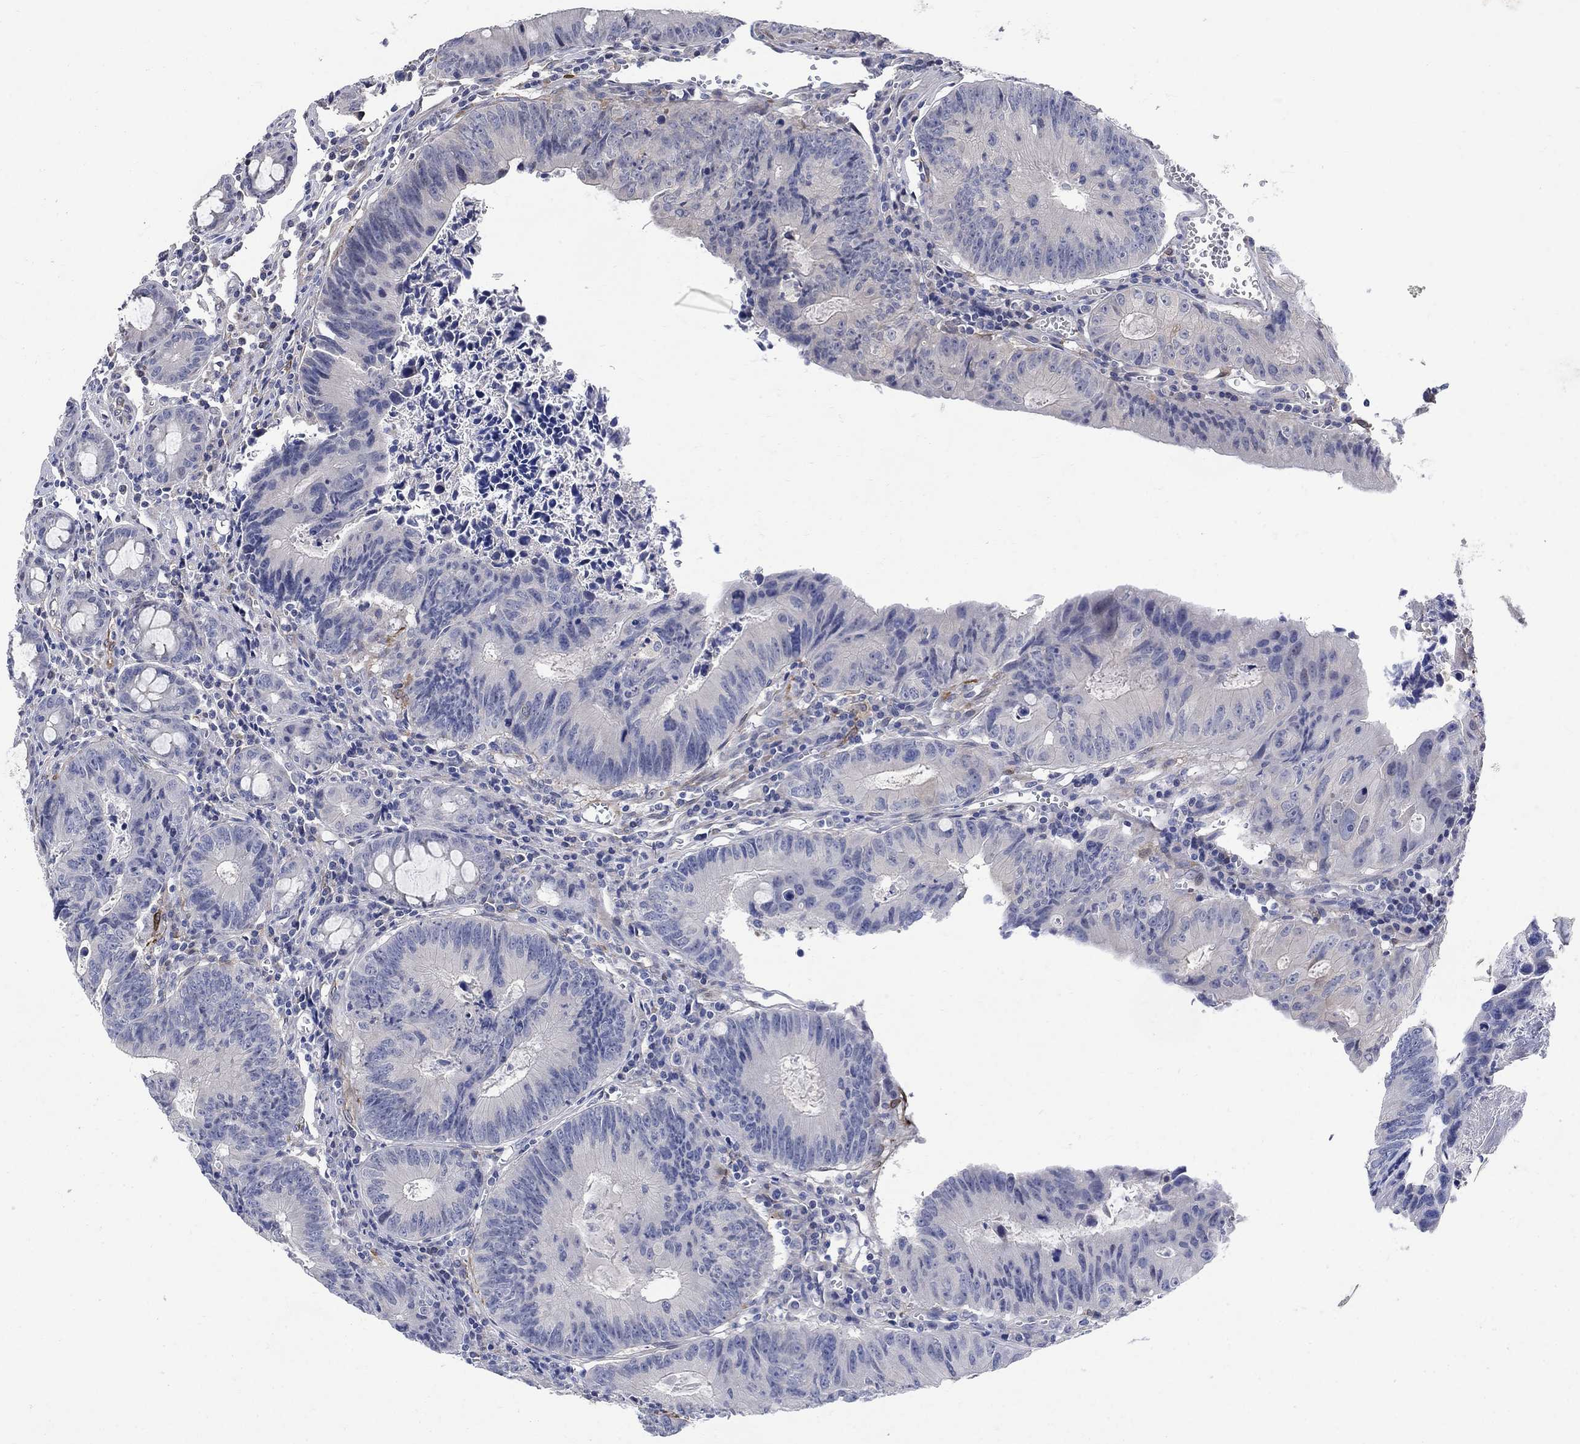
{"staining": {"intensity": "negative", "quantity": "none", "location": "none"}, "tissue": "colorectal cancer", "cell_type": "Tumor cells", "image_type": "cancer", "snomed": [{"axis": "morphology", "description": "Adenocarcinoma, NOS"}, {"axis": "topography", "description": "Colon"}], "caption": "Tumor cells are negative for protein expression in human colorectal adenocarcinoma.", "gene": "TGM2", "patient": {"sex": "female", "age": 87}}